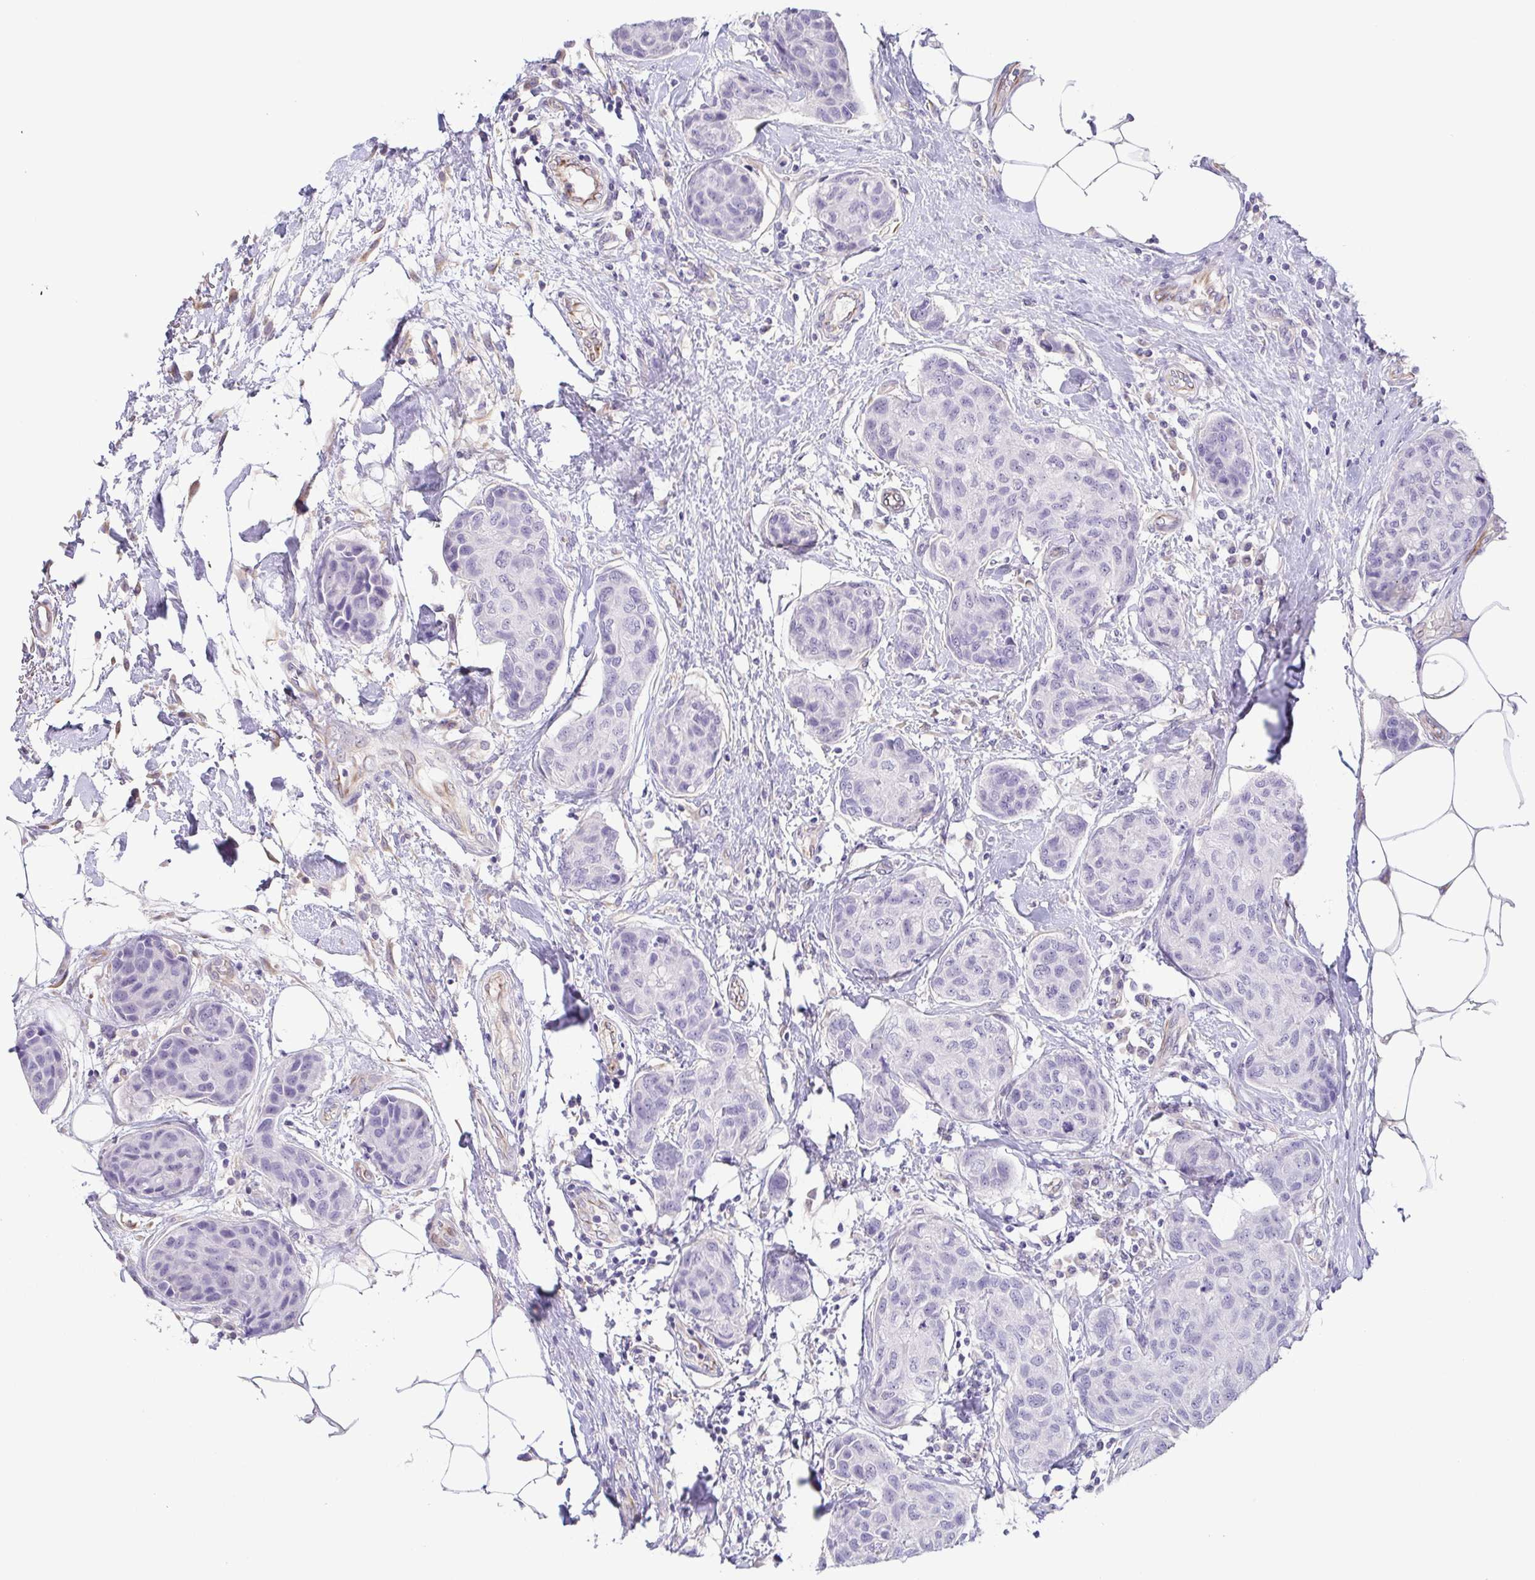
{"staining": {"intensity": "negative", "quantity": "none", "location": "none"}, "tissue": "breast cancer", "cell_type": "Tumor cells", "image_type": "cancer", "snomed": [{"axis": "morphology", "description": "Duct carcinoma"}, {"axis": "topography", "description": "Breast"}], "caption": "The immunohistochemistry histopathology image has no significant expression in tumor cells of breast invasive ductal carcinoma tissue.", "gene": "COL17A1", "patient": {"sex": "female", "age": 80}}